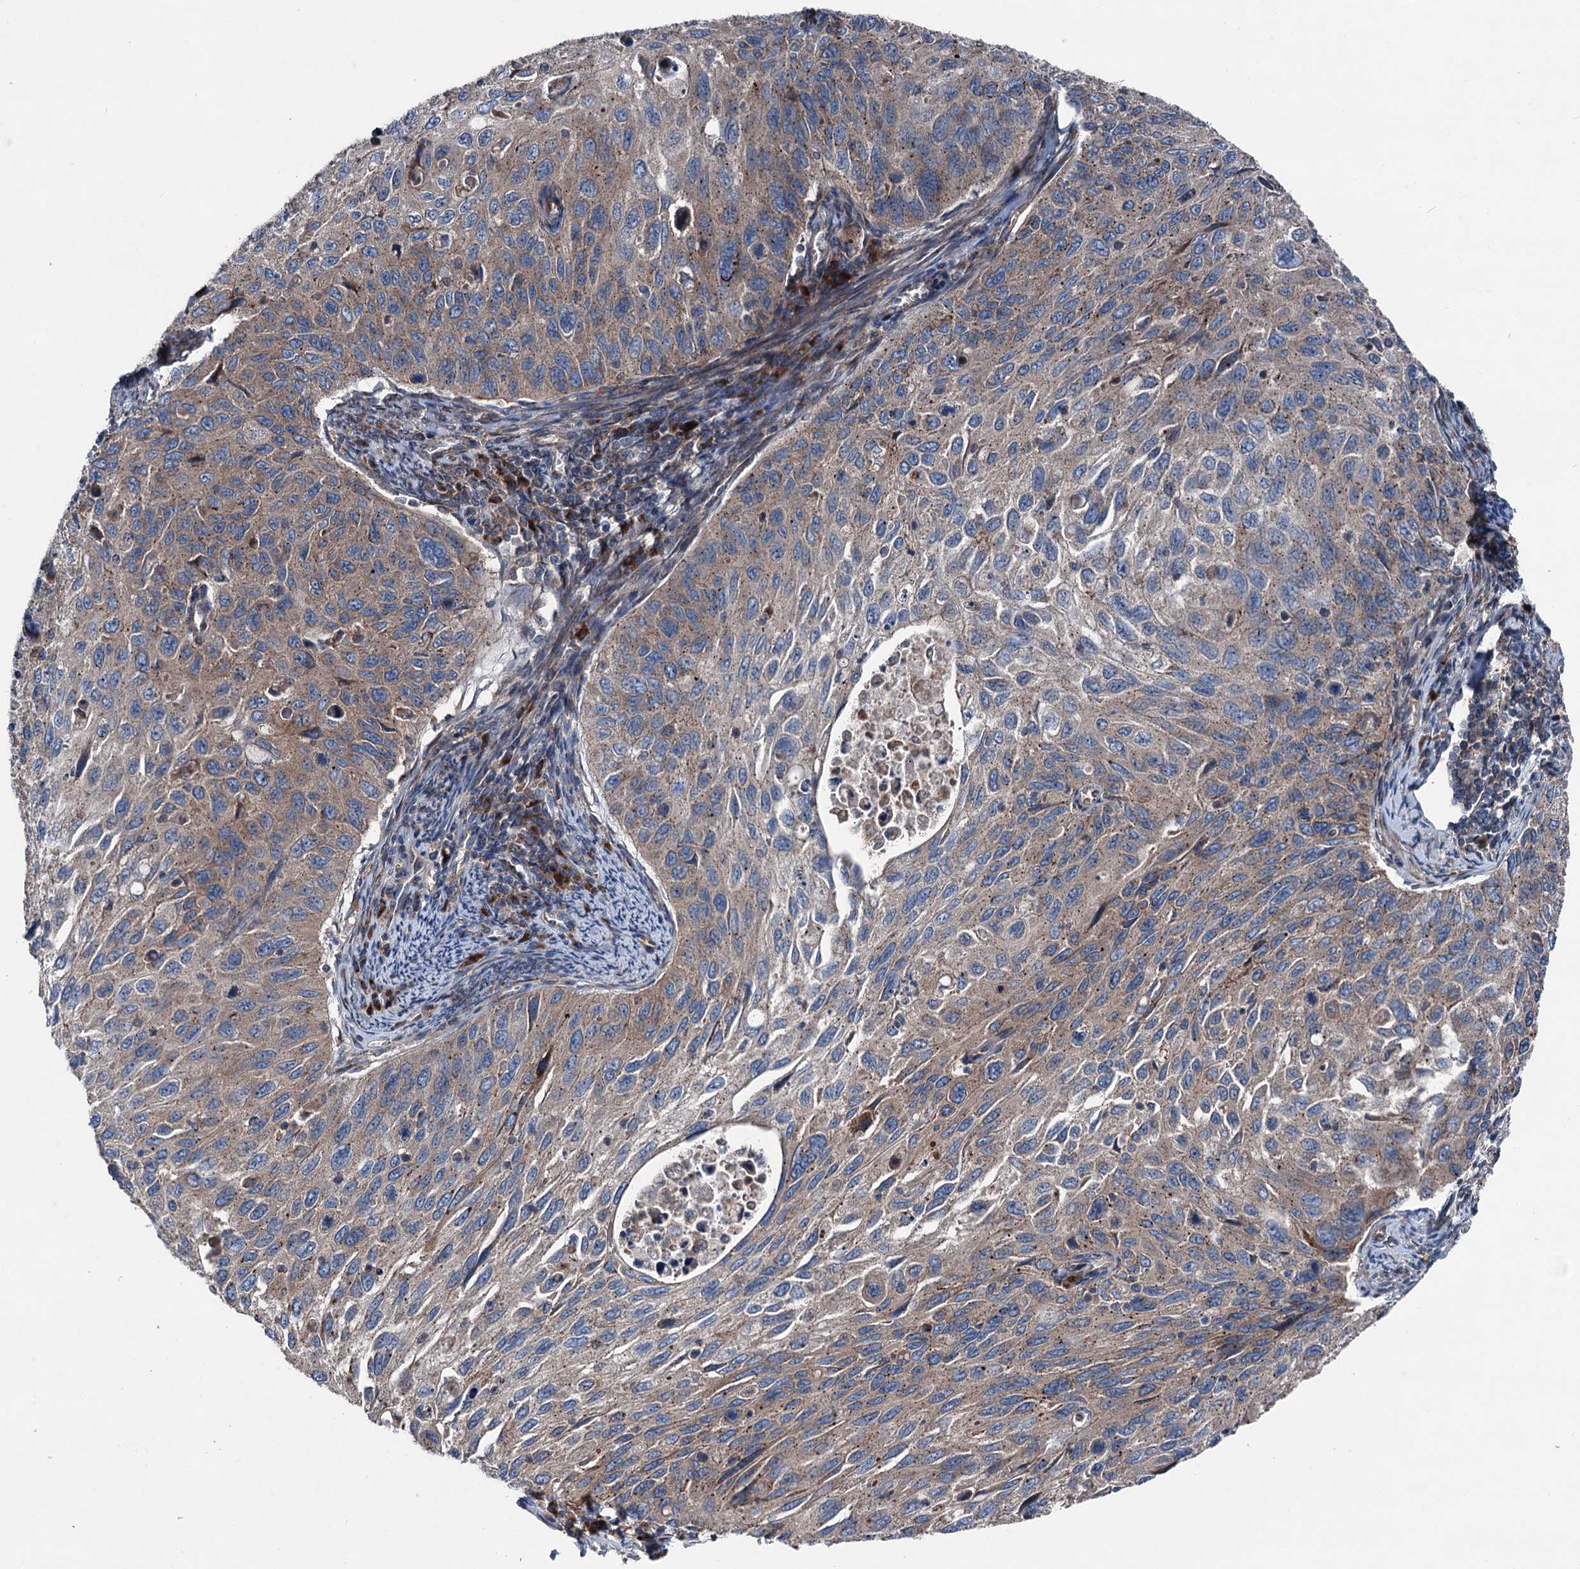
{"staining": {"intensity": "moderate", "quantity": "25%-75%", "location": "cytoplasmic/membranous"}, "tissue": "cervical cancer", "cell_type": "Tumor cells", "image_type": "cancer", "snomed": [{"axis": "morphology", "description": "Squamous cell carcinoma, NOS"}, {"axis": "topography", "description": "Cervix"}], "caption": "Moderate cytoplasmic/membranous protein expression is identified in approximately 25%-75% of tumor cells in cervical cancer.", "gene": "RUFY1", "patient": {"sex": "female", "age": 70}}